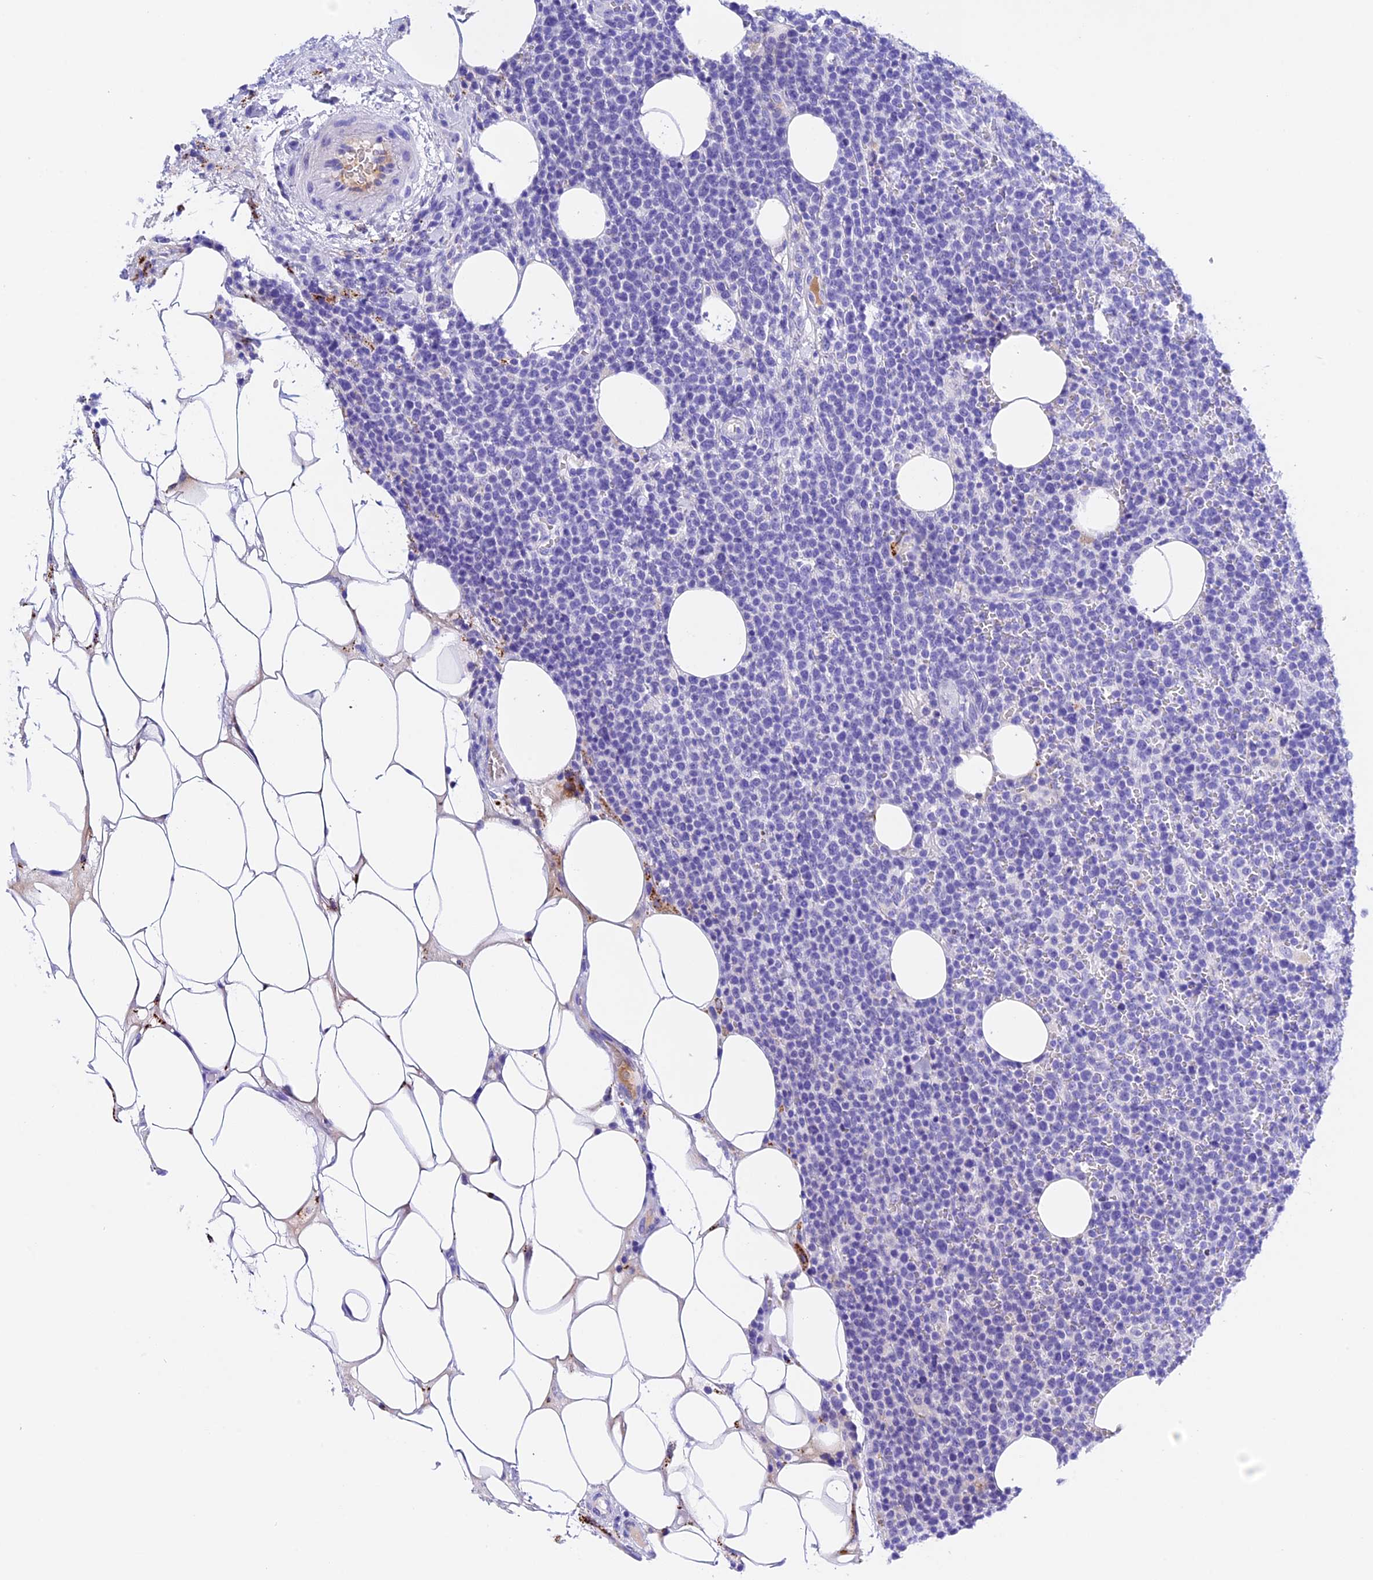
{"staining": {"intensity": "negative", "quantity": "none", "location": "none"}, "tissue": "lymphoma", "cell_type": "Tumor cells", "image_type": "cancer", "snomed": [{"axis": "morphology", "description": "Malignant lymphoma, non-Hodgkin's type, High grade"}, {"axis": "topography", "description": "Lymph node"}], "caption": "Immunohistochemistry (IHC) histopathology image of neoplastic tissue: high-grade malignant lymphoma, non-Hodgkin's type stained with DAB (3,3'-diaminobenzidine) exhibits no significant protein staining in tumor cells.", "gene": "PSG11", "patient": {"sex": "male", "age": 61}}